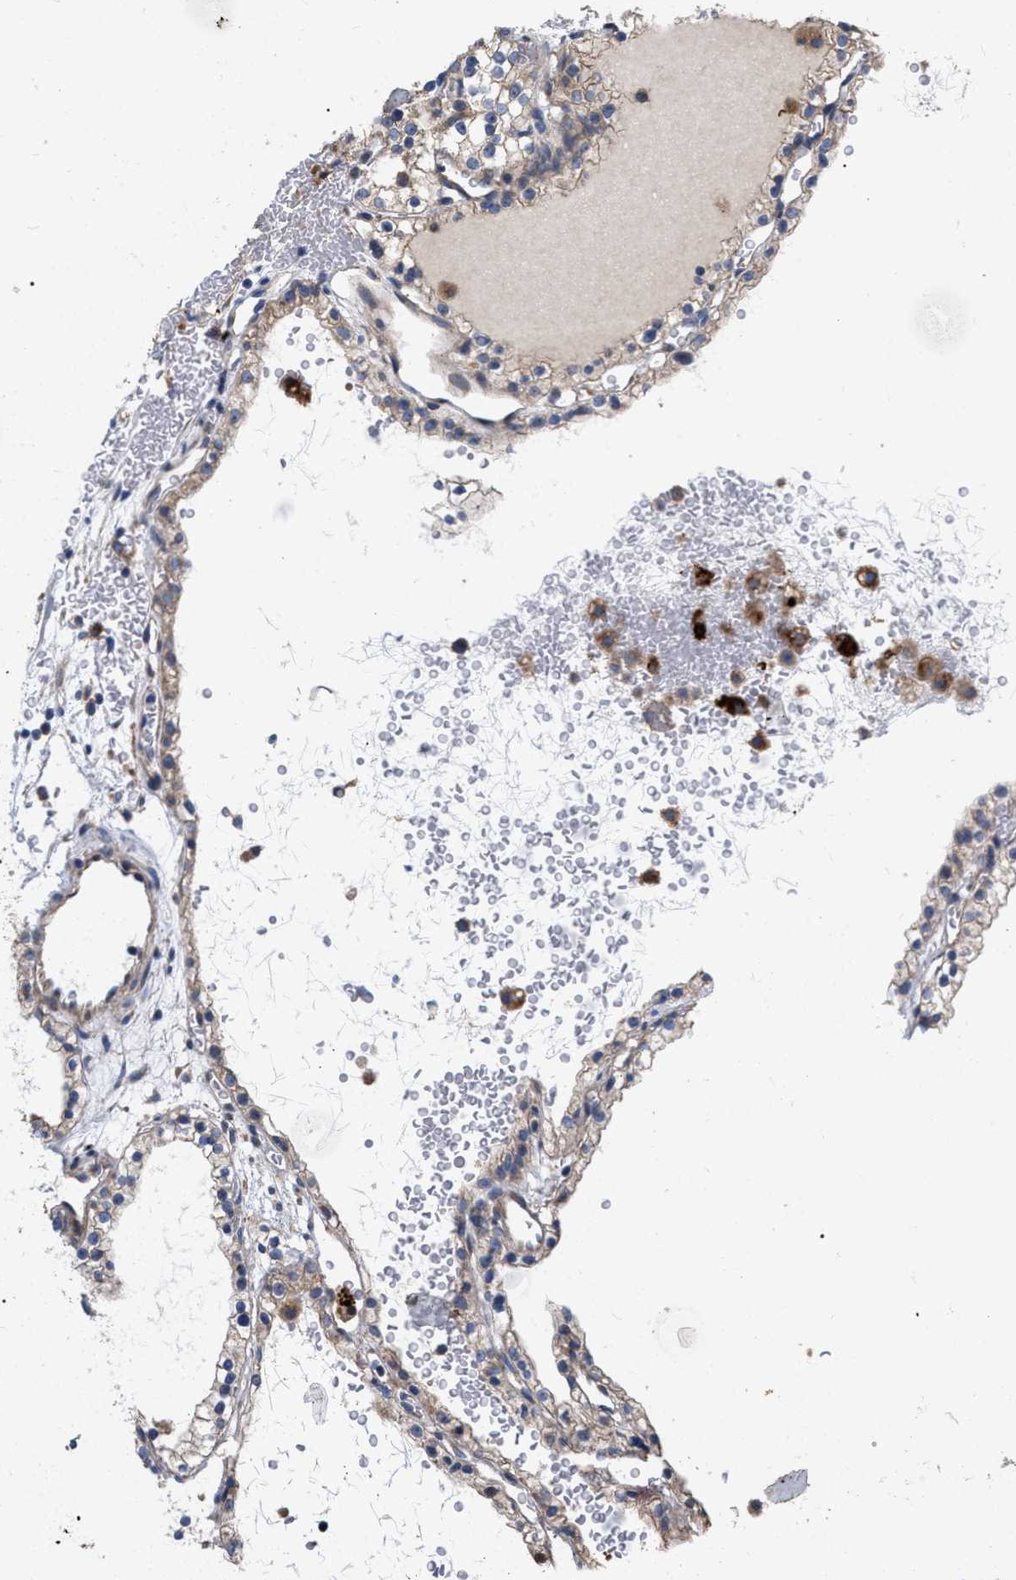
{"staining": {"intensity": "weak", "quantity": "<25%", "location": "cytoplasmic/membranous"}, "tissue": "renal cancer", "cell_type": "Tumor cells", "image_type": "cancer", "snomed": [{"axis": "morphology", "description": "Adenocarcinoma, NOS"}, {"axis": "topography", "description": "Kidney"}], "caption": "Immunohistochemical staining of renal cancer reveals no significant expression in tumor cells. Nuclei are stained in blue.", "gene": "MLST8", "patient": {"sex": "female", "age": 41}}